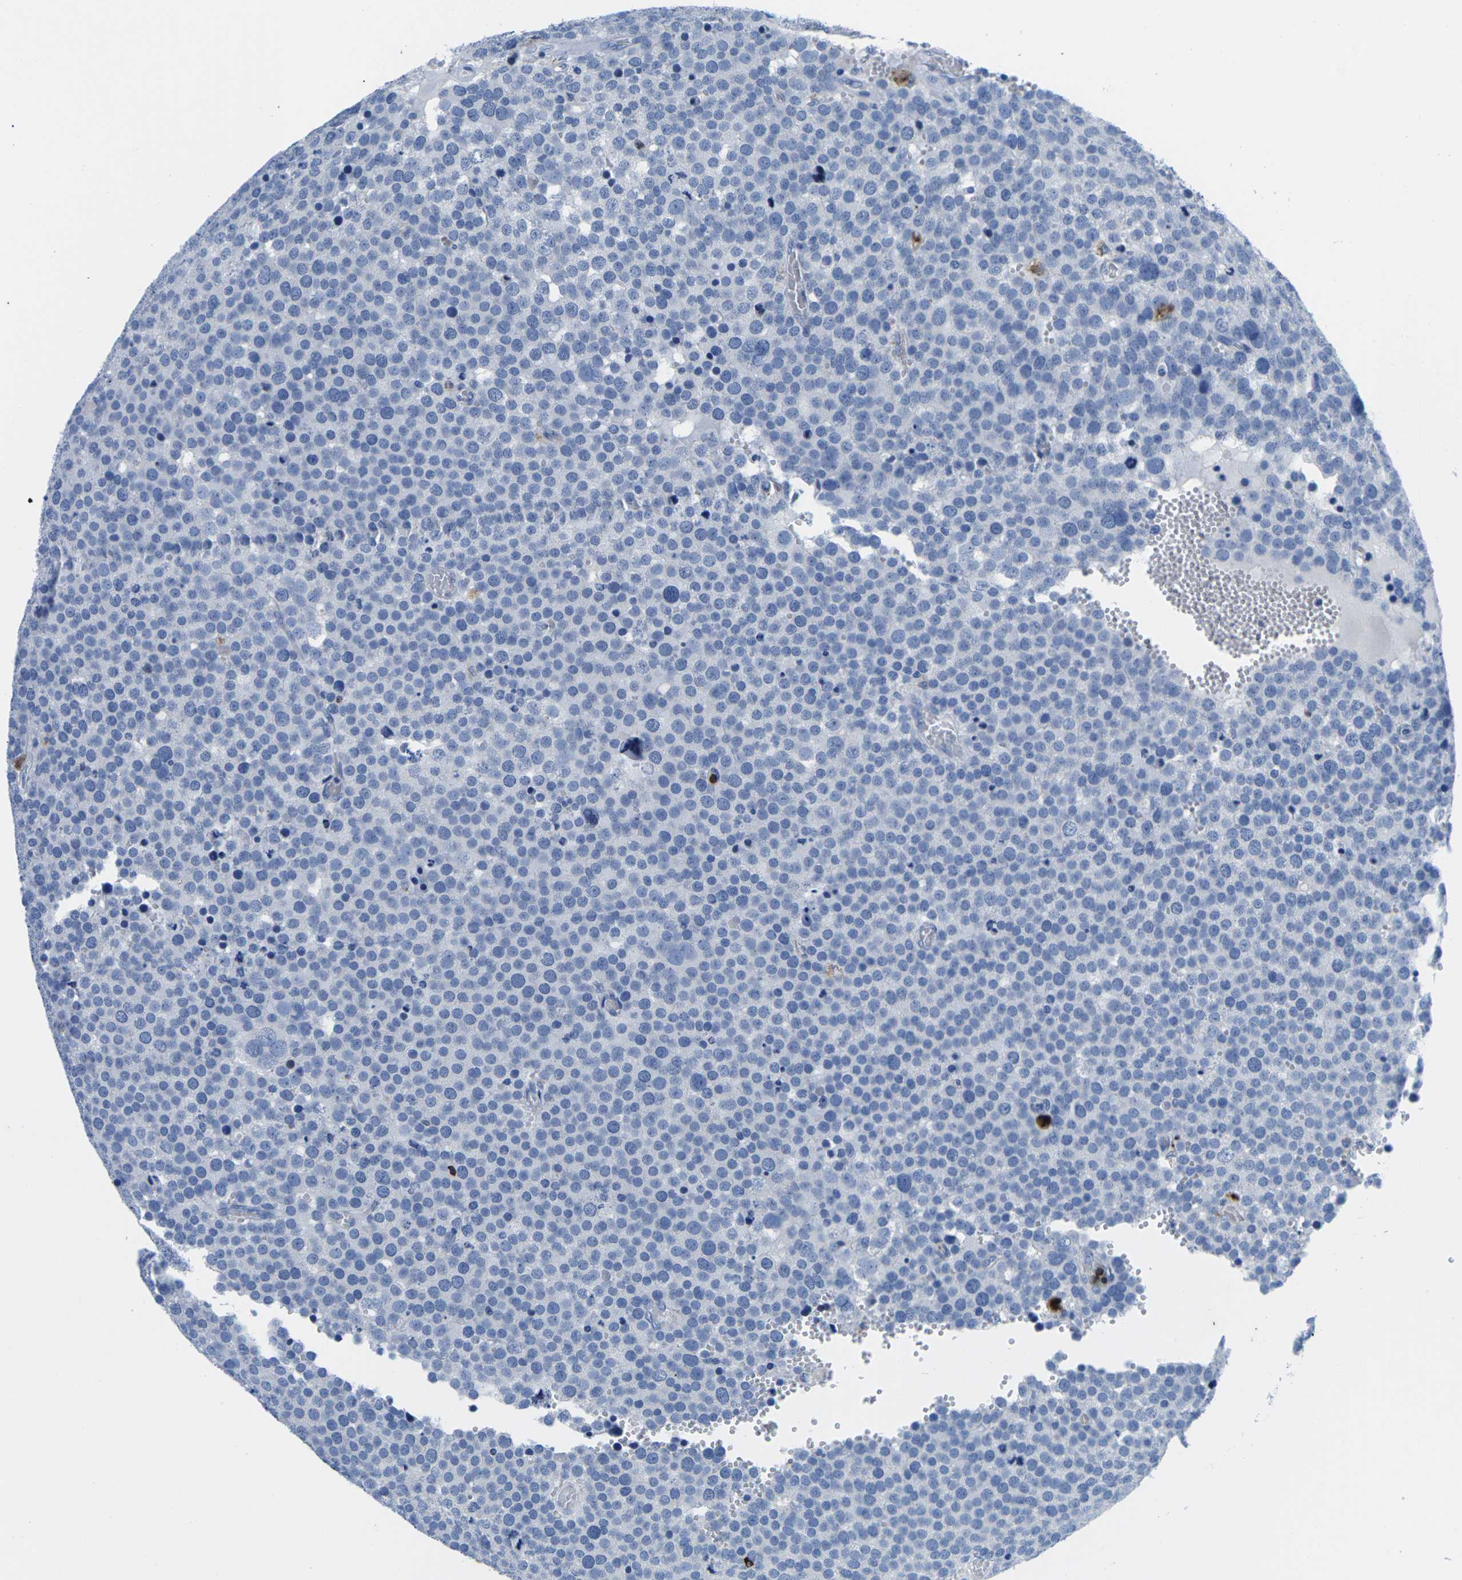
{"staining": {"intensity": "negative", "quantity": "none", "location": "none"}, "tissue": "testis cancer", "cell_type": "Tumor cells", "image_type": "cancer", "snomed": [{"axis": "morphology", "description": "Normal tissue, NOS"}, {"axis": "morphology", "description": "Seminoma, NOS"}, {"axis": "topography", "description": "Testis"}], "caption": "There is no significant expression in tumor cells of seminoma (testis).", "gene": "CTSW", "patient": {"sex": "male", "age": 71}}